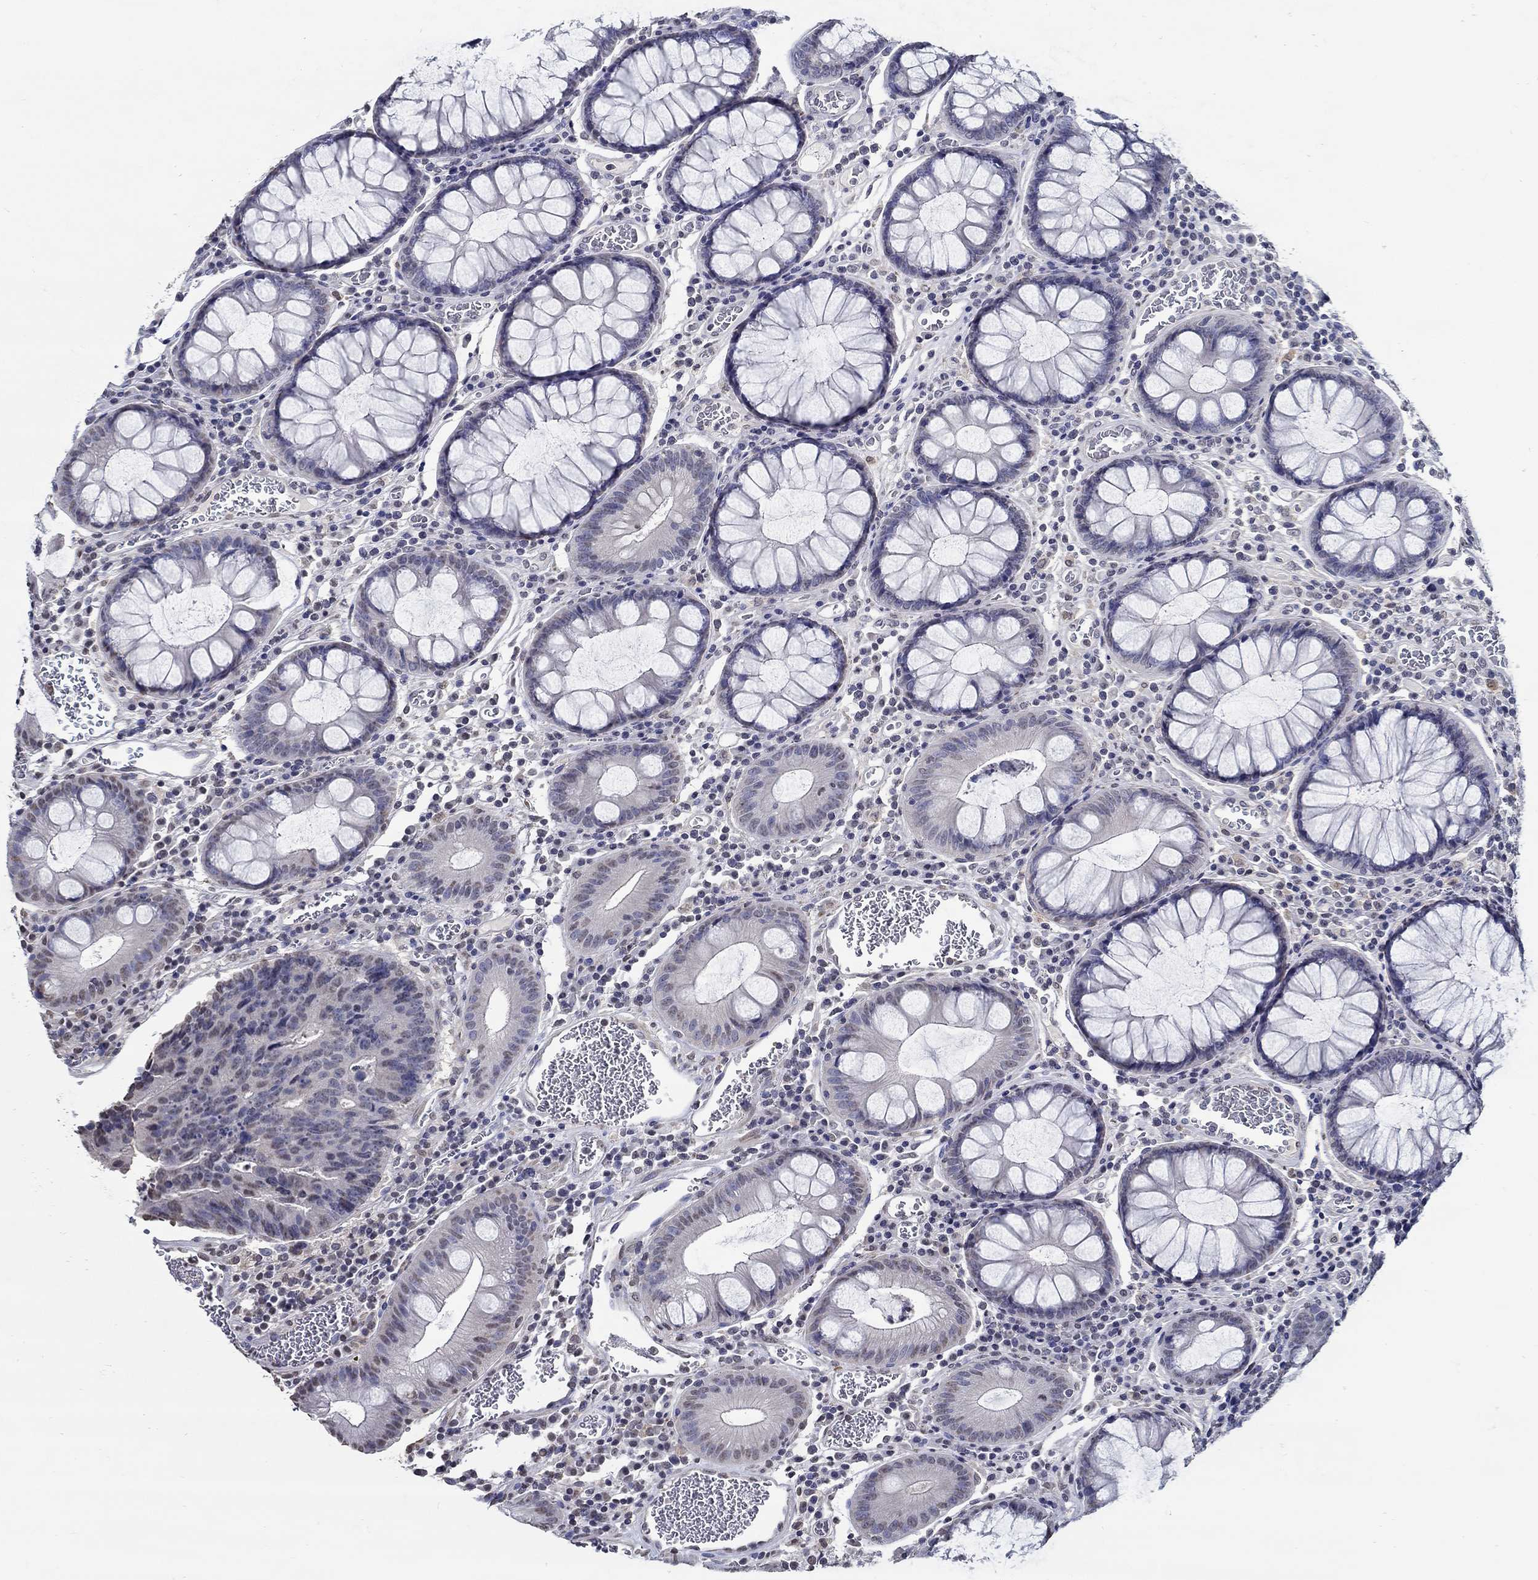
{"staining": {"intensity": "negative", "quantity": "none", "location": "none"}, "tissue": "colorectal cancer", "cell_type": "Tumor cells", "image_type": "cancer", "snomed": [{"axis": "morphology", "description": "Adenocarcinoma, NOS"}, {"axis": "topography", "description": "Colon"}], "caption": "Tumor cells are negative for brown protein staining in colorectal adenocarcinoma.", "gene": "PDE1B", "patient": {"sex": "female", "age": 48}}